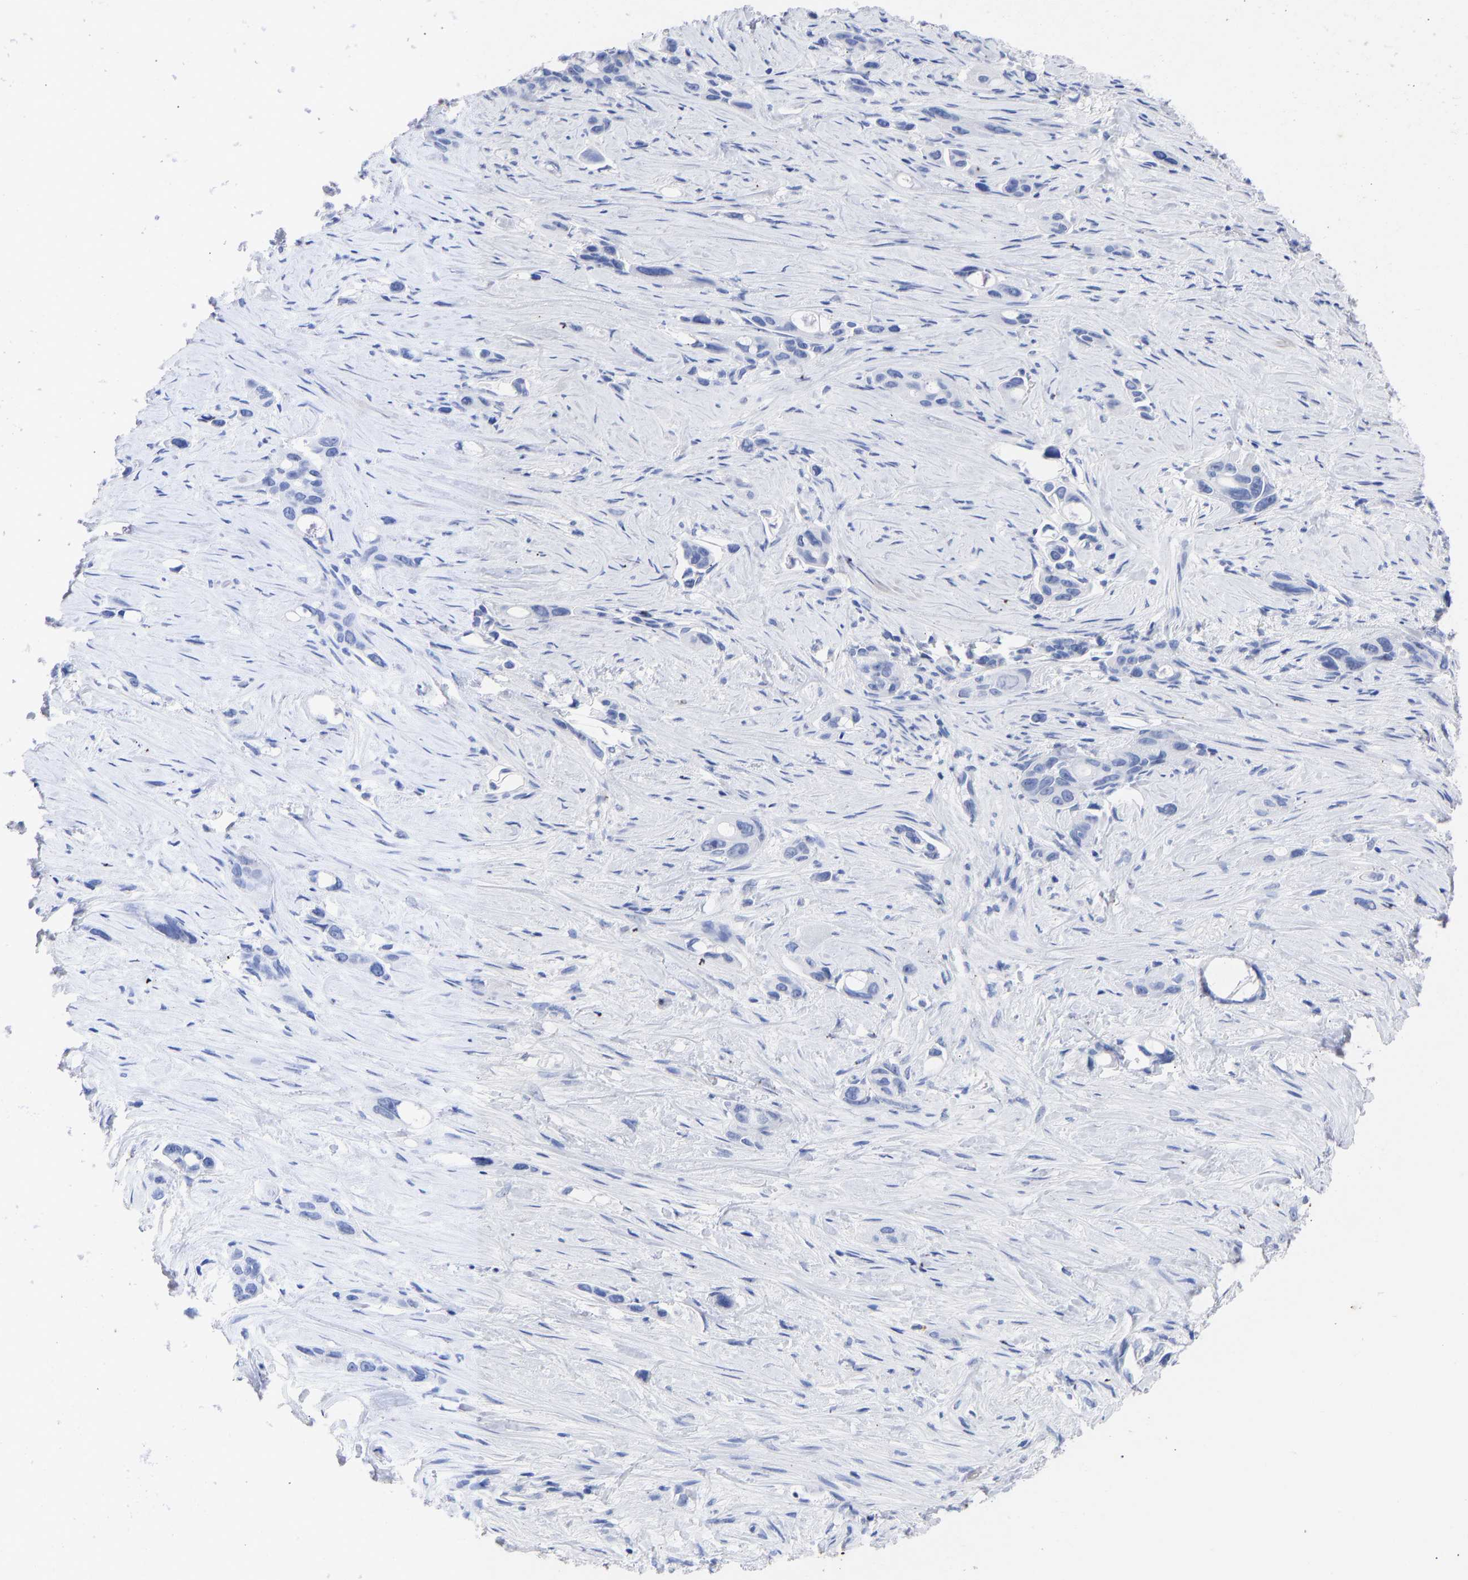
{"staining": {"intensity": "negative", "quantity": "none", "location": "none"}, "tissue": "pancreatic cancer", "cell_type": "Tumor cells", "image_type": "cancer", "snomed": [{"axis": "morphology", "description": "Adenocarcinoma, NOS"}, {"axis": "topography", "description": "Pancreas"}], "caption": "Tumor cells are negative for brown protein staining in pancreatic adenocarcinoma.", "gene": "KRT1", "patient": {"sex": "male", "age": 53}}